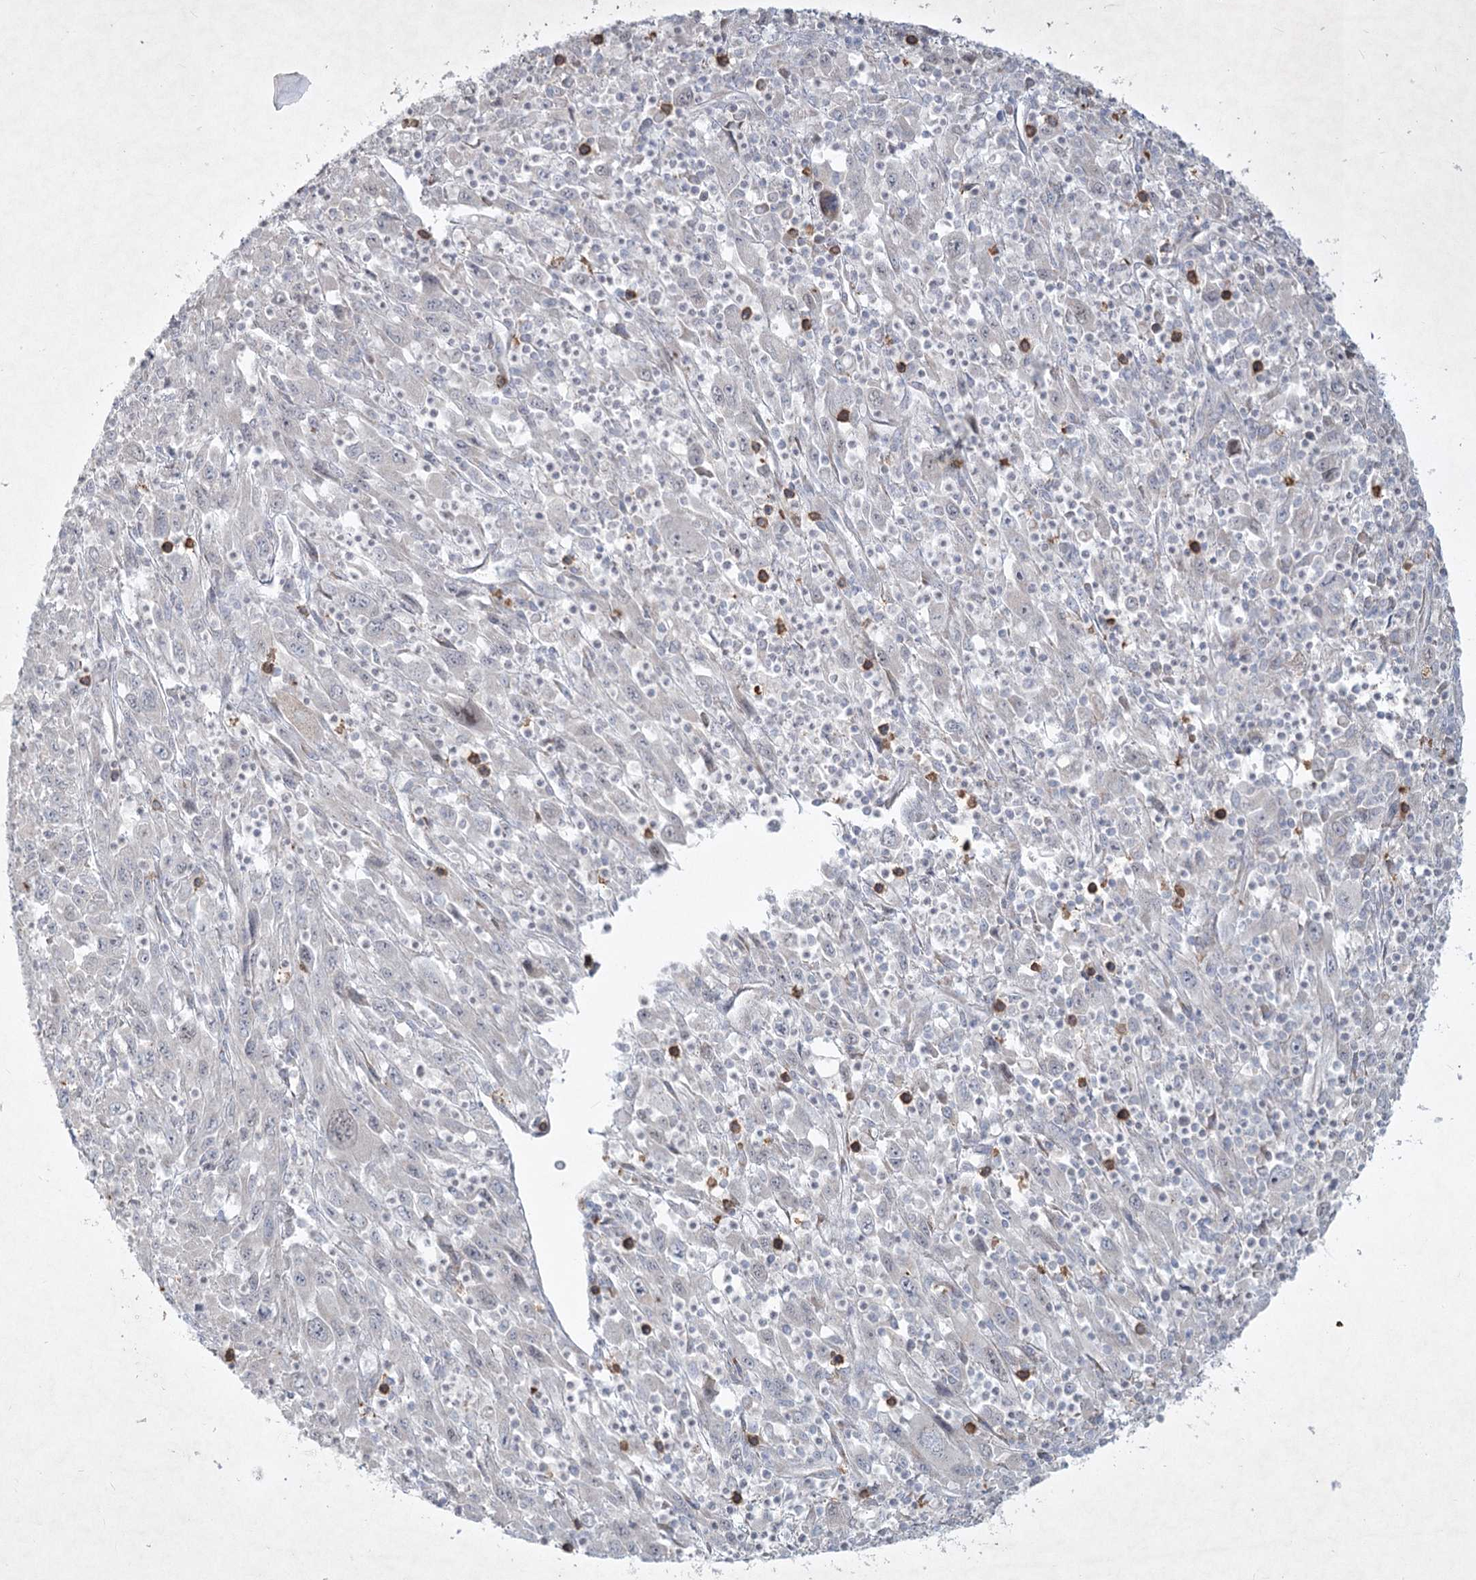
{"staining": {"intensity": "negative", "quantity": "none", "location": "none"}, "tissue": "melanoma", "cell_type": "Tumor cells", "image_type": "cancer", "snomed": [{"axis": "morphology", "description": "Malignant melanoma, Metastatic site"}, {"axis": "topography", "description": "Skin"}], "caption": "Immunohistochemistry (IHC) of human malignant melanoma (metastatic site) demonstrates no expression in tumor cells. (DAB IHC, high magnification).", "gene": "PLA2G12A", "patient": {"sex": "female", "age": 56}}